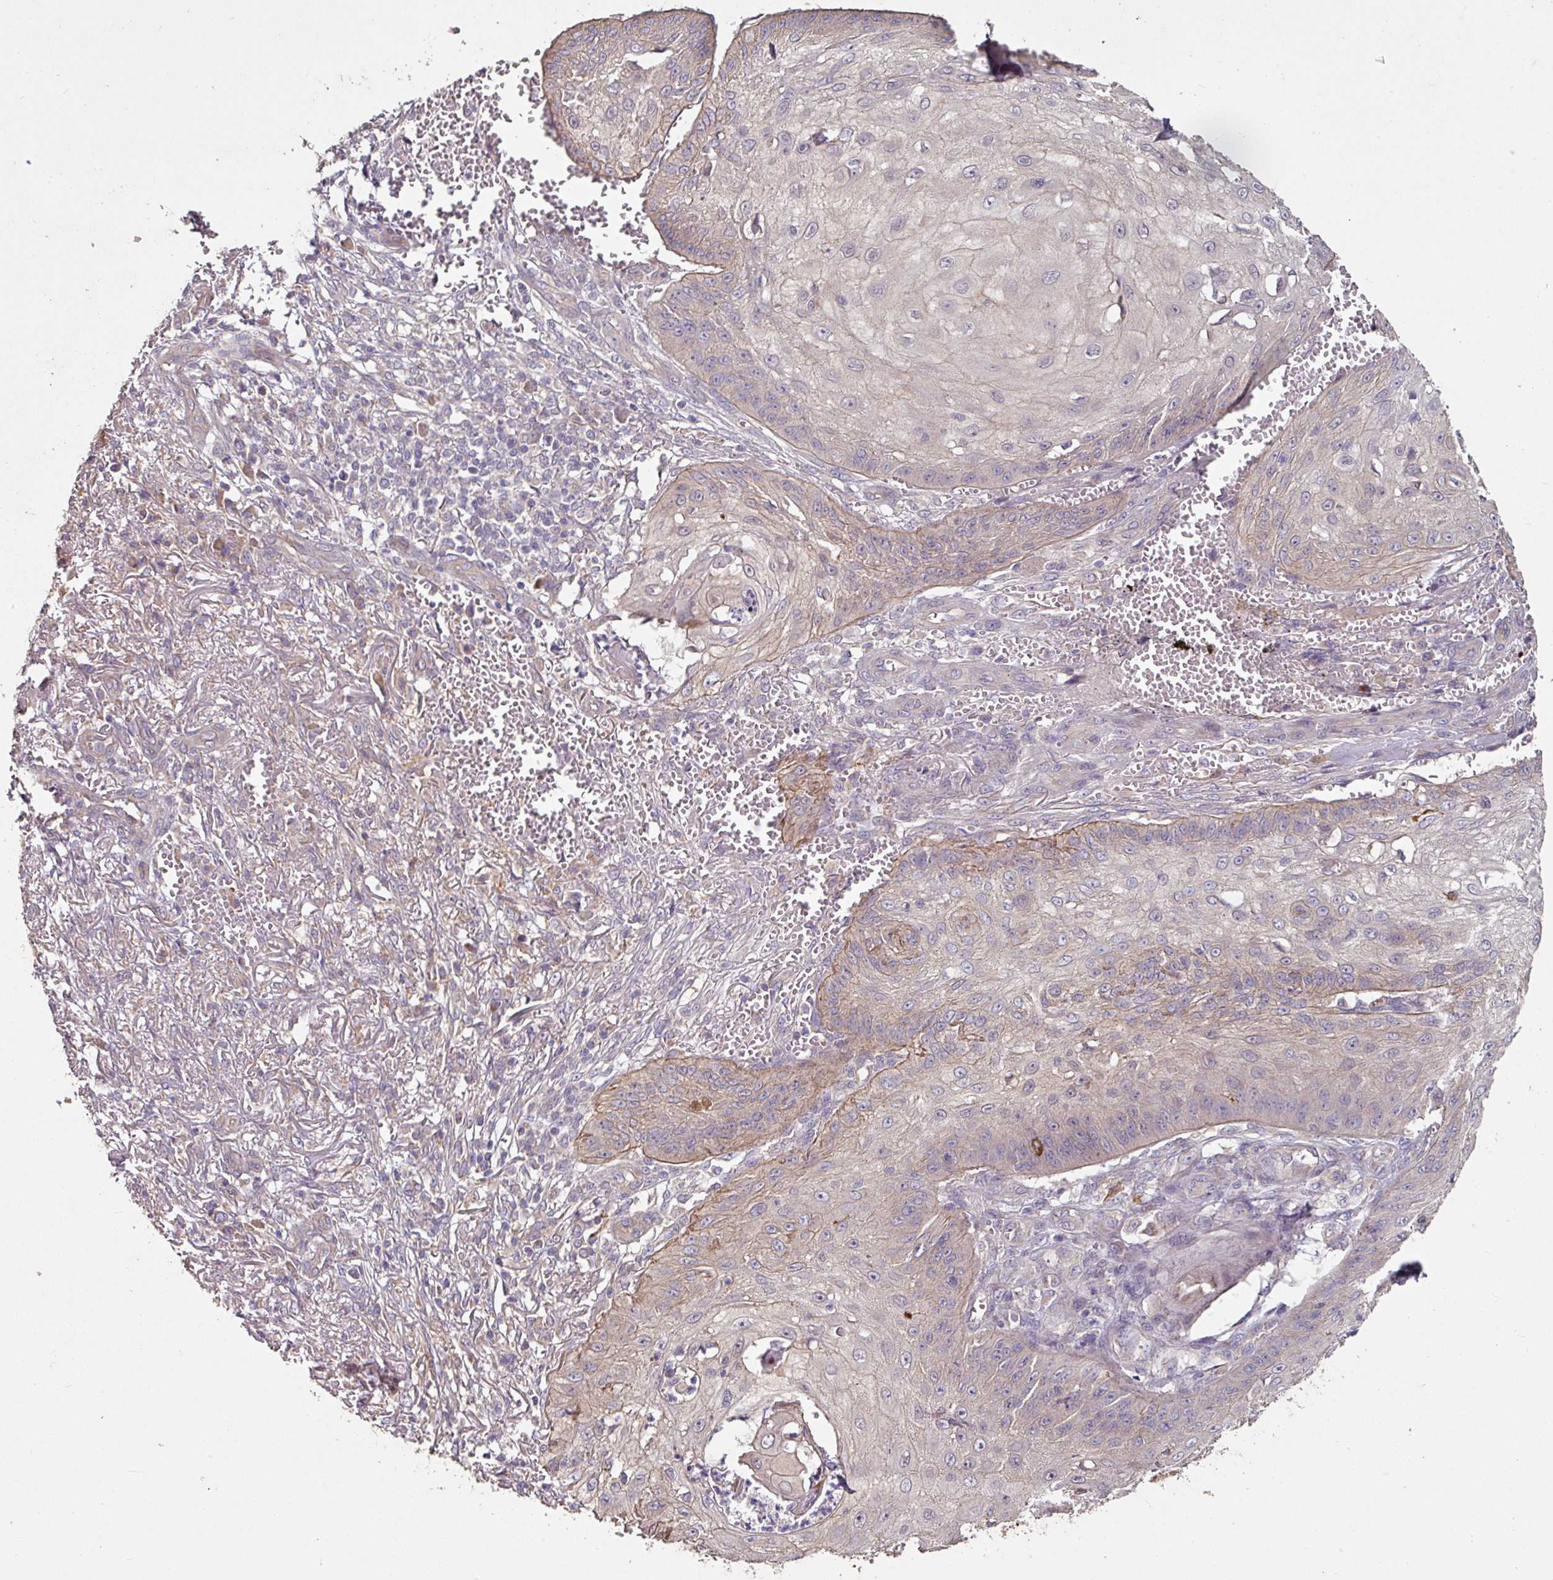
{"staining": {"intensity": "weak", "quantity": "<25%", "location": "cytoplasmic/membranous"}, "tissue": "skin cancer", "cell_type": "Tumor cells", "image_type": "cancer", "snomed": [{"axis": "morphology", "description": "Squamous cell carcinoma, NOS"}, {"axis": "topography", "description": "Skin"}], "caption": "A photomicrograph of human squamous cell carcinoma (skin) is negative for staining in tumor cells.", "gene": "C4orf48", "patient": {"sex": "male", "age": 70}}